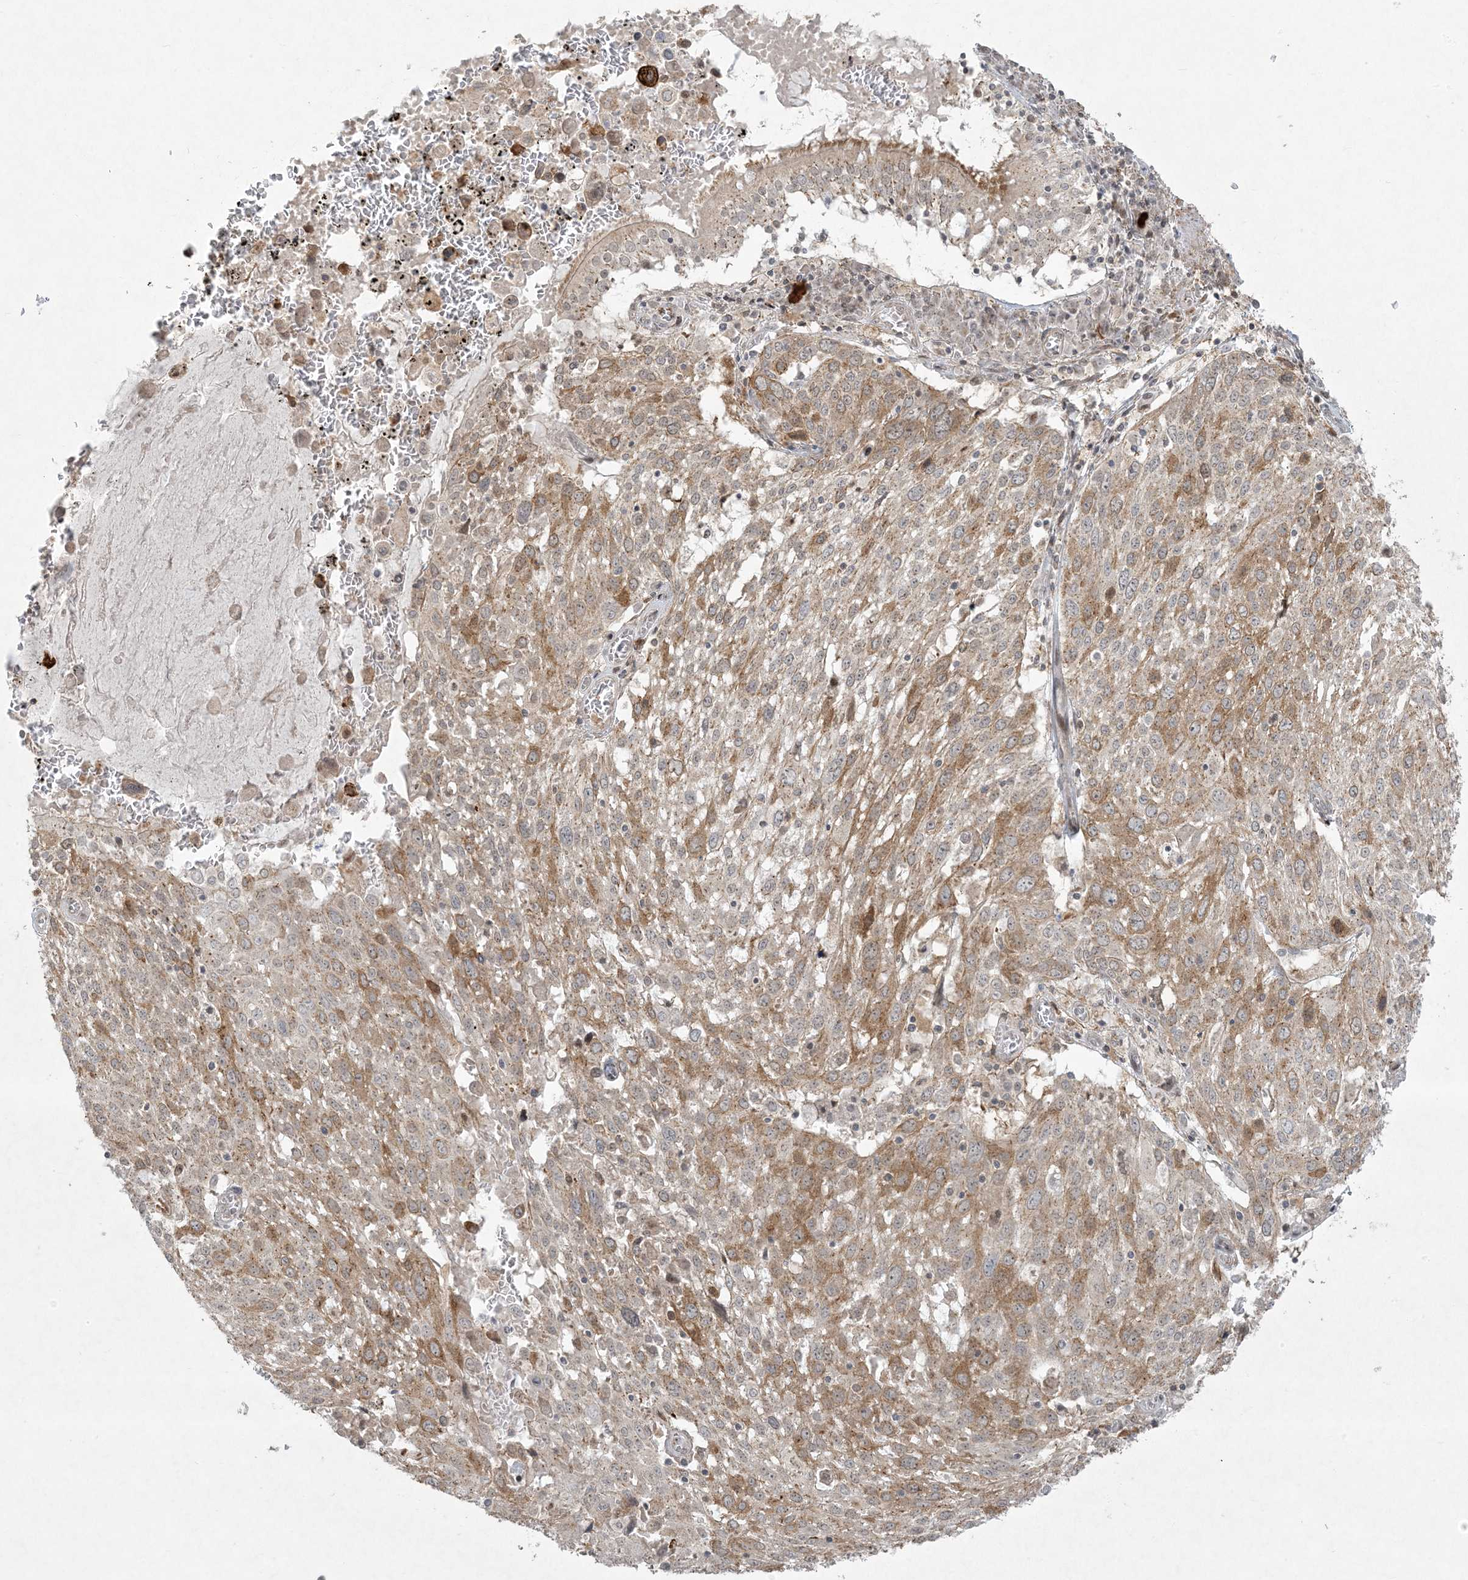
{"staining": {"intensity": "moderate", "quantity": "<25%", "location": "cytoplasmic/membranous"}, "tissue": "lung cancer", "cell_type": "Tumor cells", "image_type": "cancer", "snomed": [{"axis": "morphology", "description": "Squamous cell carcinoma, NOS"}, {"axis": "topography", "description": "Lung"}], "caption": "Immunohistochemistry (IHC) photomicrograph of neoplastic tissue: lung cancer stained using immunohistochemistry (IHC) demonstrates low levels of moderate protein expression localized specifically in the cytoplasmic/membranous of tumor cells, appearing as a cytoplasmic/membranous brown color.", "gene": "ZNF263", "patient": {"sex": "male", "age": 65}}